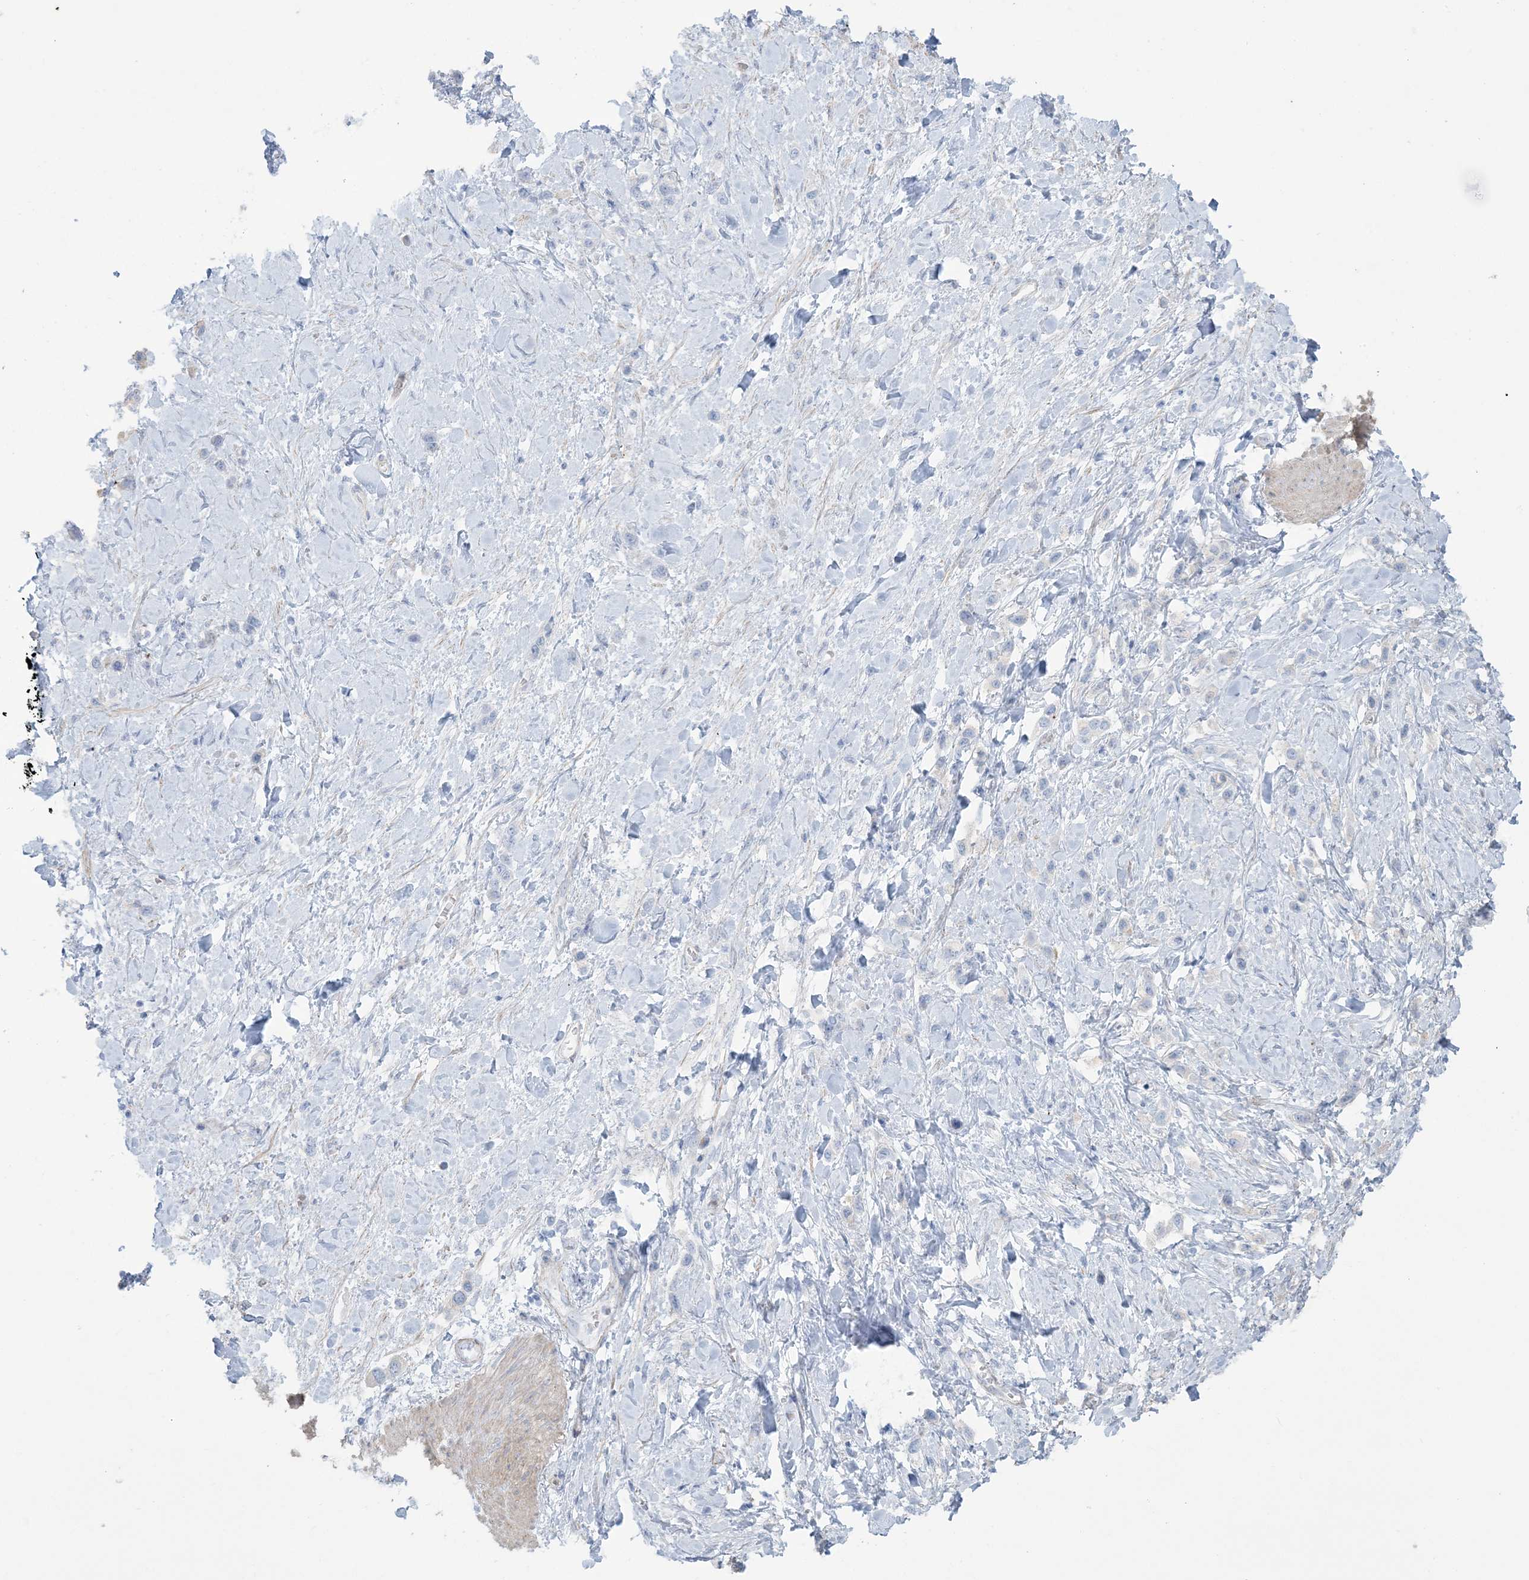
{"staining": {"intensity": "negative", "quantity": "none", "location": "none"}, "tissue": "stomach cancer", "cell_type": "Tumor cells", "image_type": "cancer", "snomed": [{"axis": "morphology", "description": "Normal tissue, NOS"}, {"axis": "morphology", "description": "Adenocarcinoma, NOS"}, {"axis": "topography", "description": "Stomach, upper"}, {"axis": "topography", "description": "Stomach"}], "caption": "Stomach adenocarcinoma was stained to show a protein in brown. There is no significant staining in tumor cells.", "gene": "AGXT", "patient": {"sex": "female", "age": 65}}